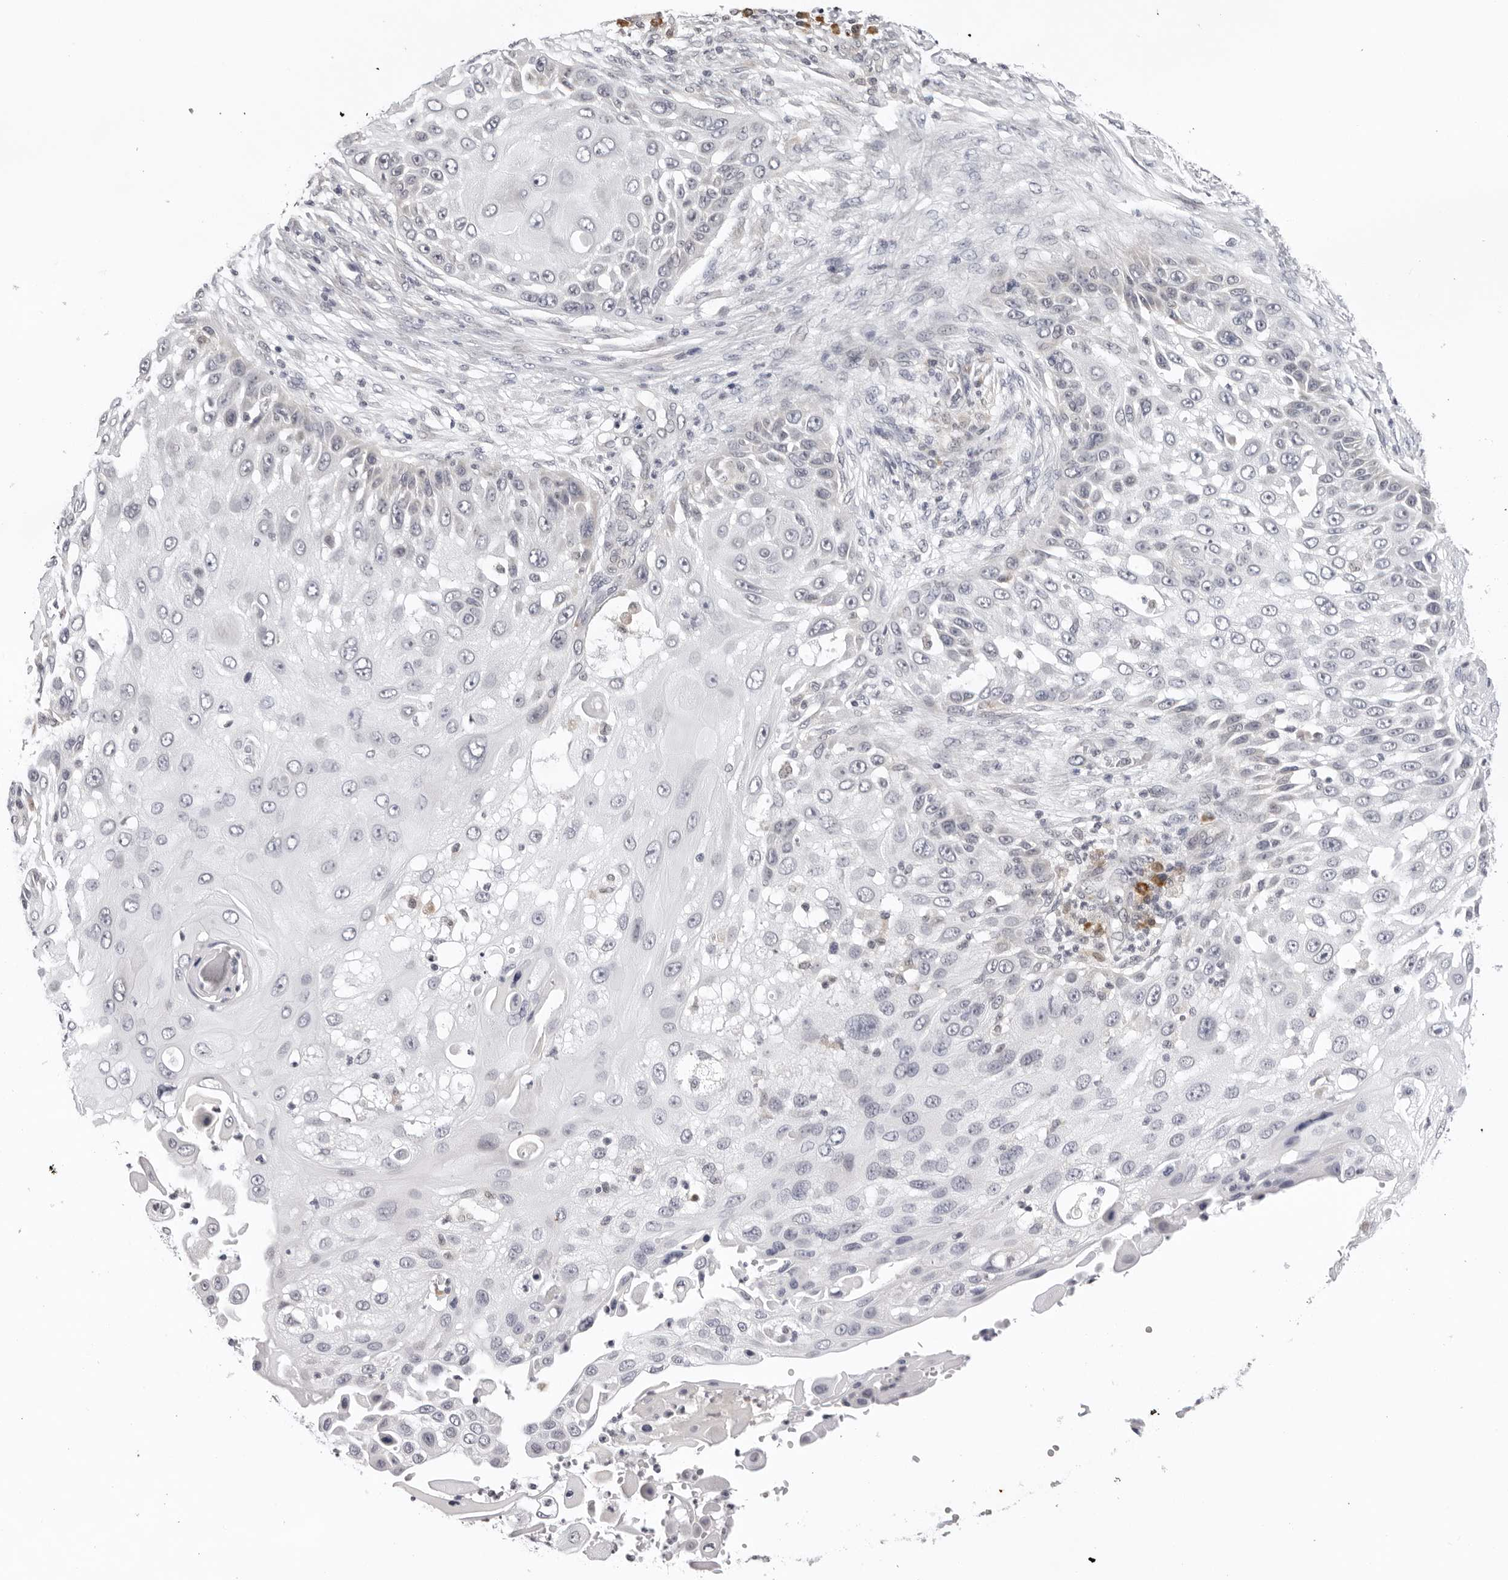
{"staining": {"intensity": "negative", "quantity": "none", "location": "none"}, "tissue": "skin cancer", "cell_type": "Tumor cells", "image_type": "cancer", "snomed": [{"axis": "morphology", "description": "Squamous cell carcinoma, NOS"}, {"axis": "topography", "description": "Skin"}], "caption": "Squamous cell carcinoma (skin) stained for a protein using immunohistochemistry (IHC) reveals no expression tumor cells.", "gene": "IL17RA", "patient": {"sex": "female", "age": 44}}